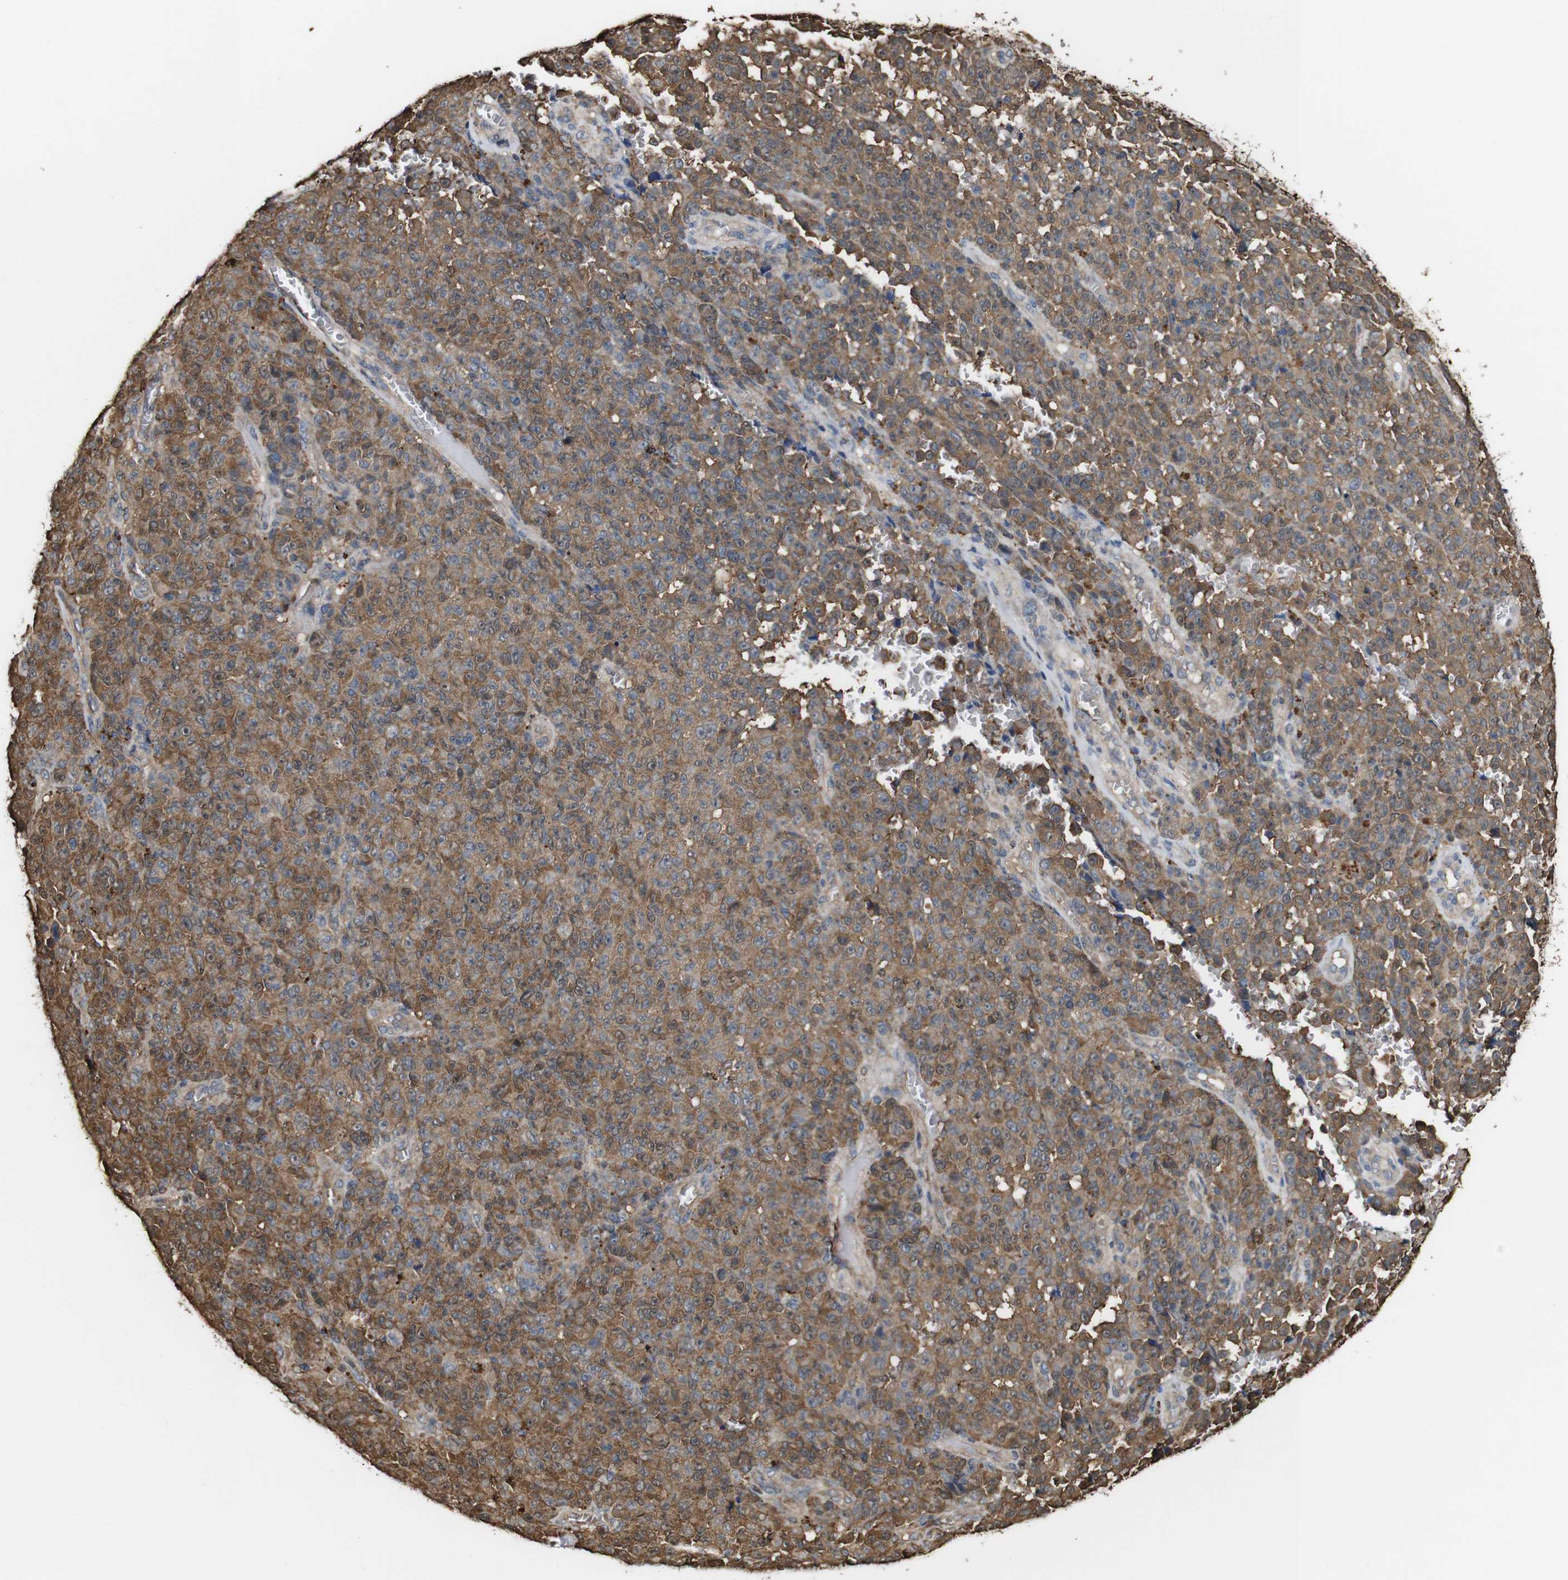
{"staining": {"intensity": "moderate", "quantity": ">75%", "location": "cytoplasmic/membranous"}, "tissue": "melanoma", "cell_type": "Tumor cells", "image_type": "cancer", "snomed": [{"axis": "morphology", "description": "Malignant melanoma, NOS"}, {"axis": "topography", "description": "Skin"}], "caption": "Melanoma was stained to show a protein in brown. There is medium levels of moderate cytoplasmic/membranous staining in approximately >75% of tumor cells.", "gene": "PTPRR", "patient": {"sex": "female", "age": 82}}